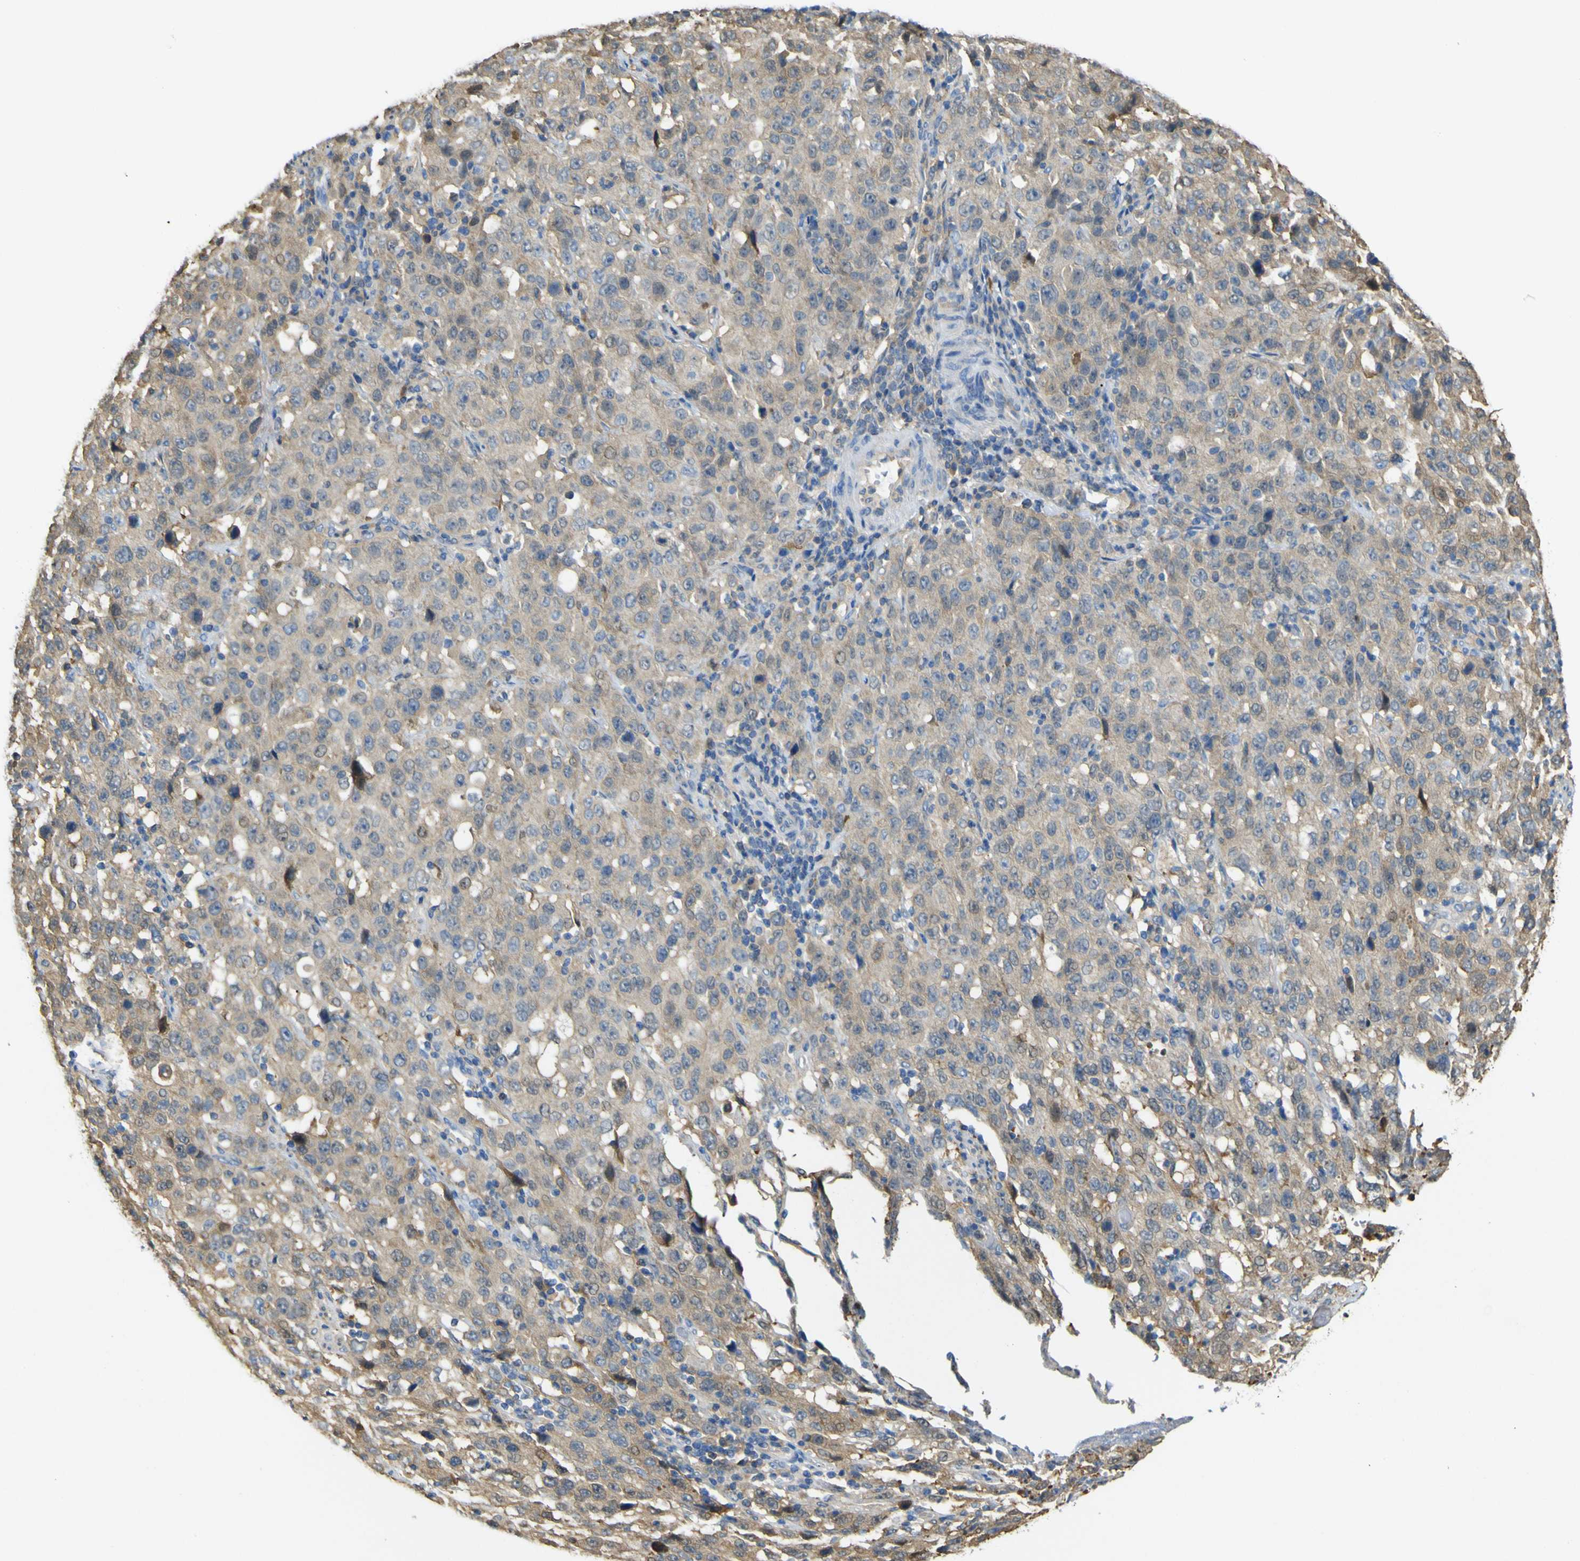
{"staining": {"intensity": "moderate", "quantity": ">75%", "location": "cytoplasmic/membranous"}, "tissue": "stomach cancer", "cell_type": "Tumor cells", "image_type": "cancer", "snomed": [{"axis": "morphology", "description": "Normal tissue, NOS"}, {"axis": "morphology", "description": "Adenocarcinoma, NOS"}, {"axis": "topography", "description": "Stomach"}], "caption": "IHC photomicrograph of human stomach adenocarcinoma stained for a protein (brown), which displays medium levels of moderate cytoplasmic/membranous positivity in about >75% of tumor cells.", "gene": "ABHD3", "patient": {"sex": "male", "age": 48}}